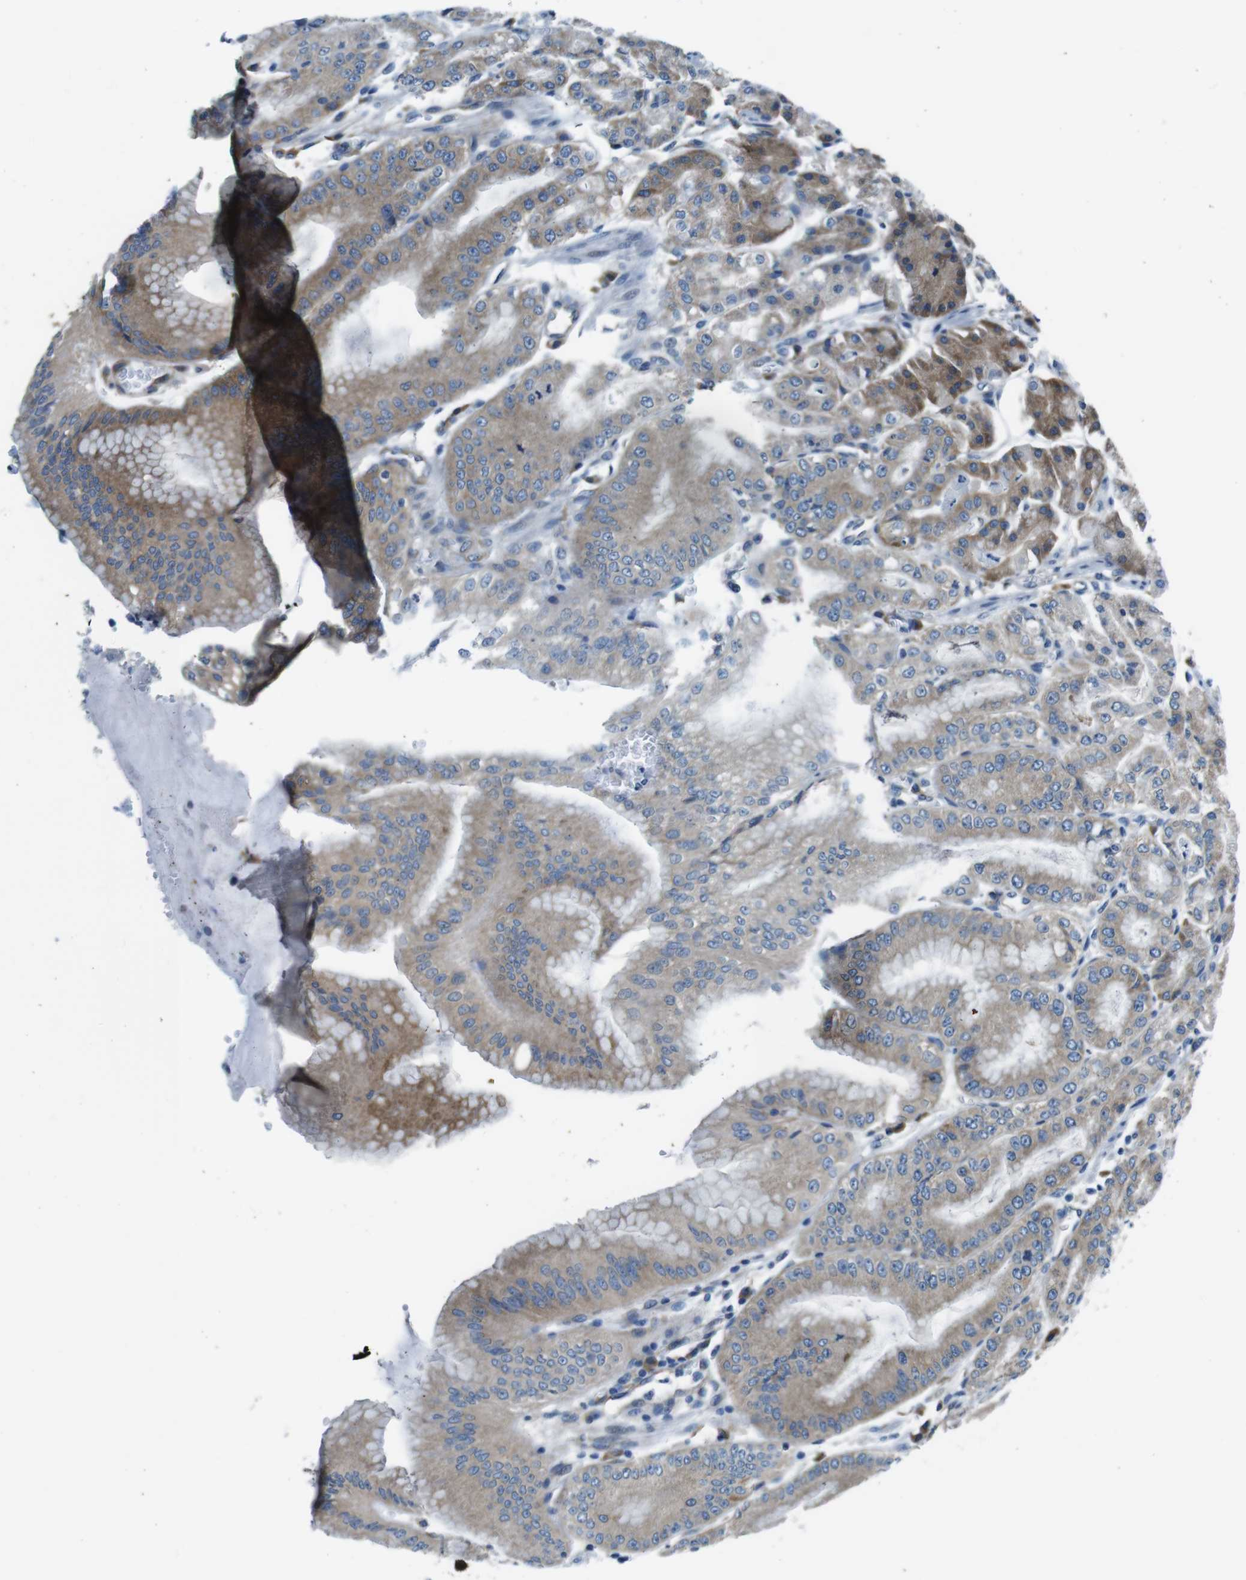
{"staining": {"intensity": "strong", "quantity": "25%-75%", "location": "cytoplasmic/membranous"}, "tissue": "stomach", "cell_type": "Glandular cells", "image_type": "normal", "snomed": [{"axis": "morphology", "description": "Normal tissue, NOS"}, {"axis": "topography", "description": "Stomach, lower"}], "caption": "DAB (3,3'-diaminobenzidine) immunohistochemical staining of benign stomach exhibits strong cytoplasmic/membranous protein expression in approximately 25%-75% of glandular cells. (DAB (3,3'-diaminobenzidine) IHC, brown staining for protein, blue staining for nuclei).", "gene": "EIF2B5", "patient": {"sex": "male", "age": 71}}